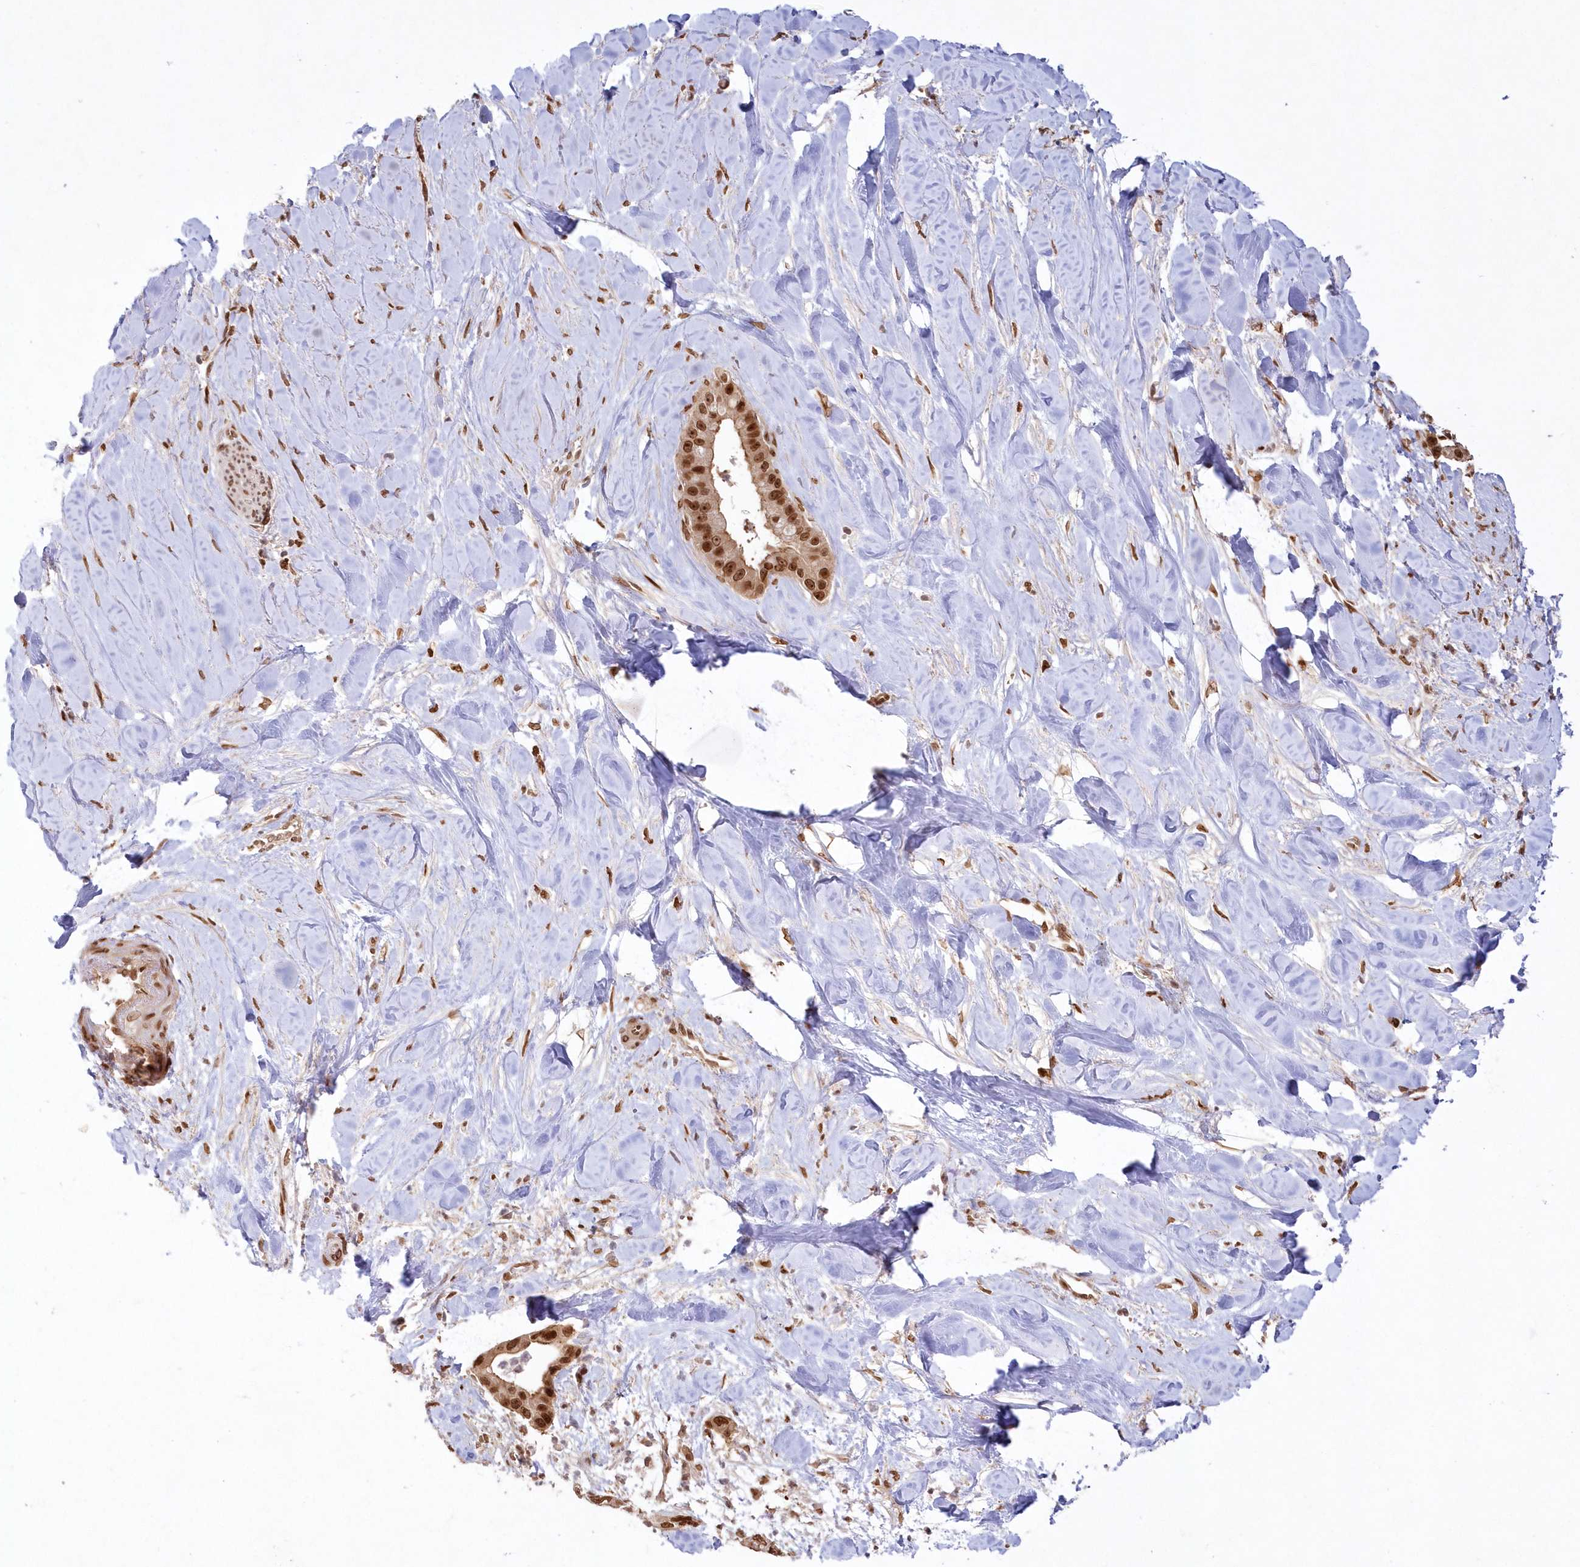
{"staining": {"intensity": "strong", "quantity": ">75%", "location": "cytoplasmic/membranous,nuclear"}, "tissue": "liver cancer", "cell_type": "Tumor cells", "image_type": "cancer", "snomed": [{"axis": "morphology", "description": "Cholangiocarcinoma"}, {"axis": "topography", "description": "Liver"}], "caption": "Liver cancer was stained to show a protein in brown. There is high levels of strong cytoplasmic/membranous and nuclear expression in about >75% of tumor cells. The protein is shown in brown color, while the nuclei are stained blue.", "gene": "TOGARAM2", "patient": {"sex": "female", "age": 54}}